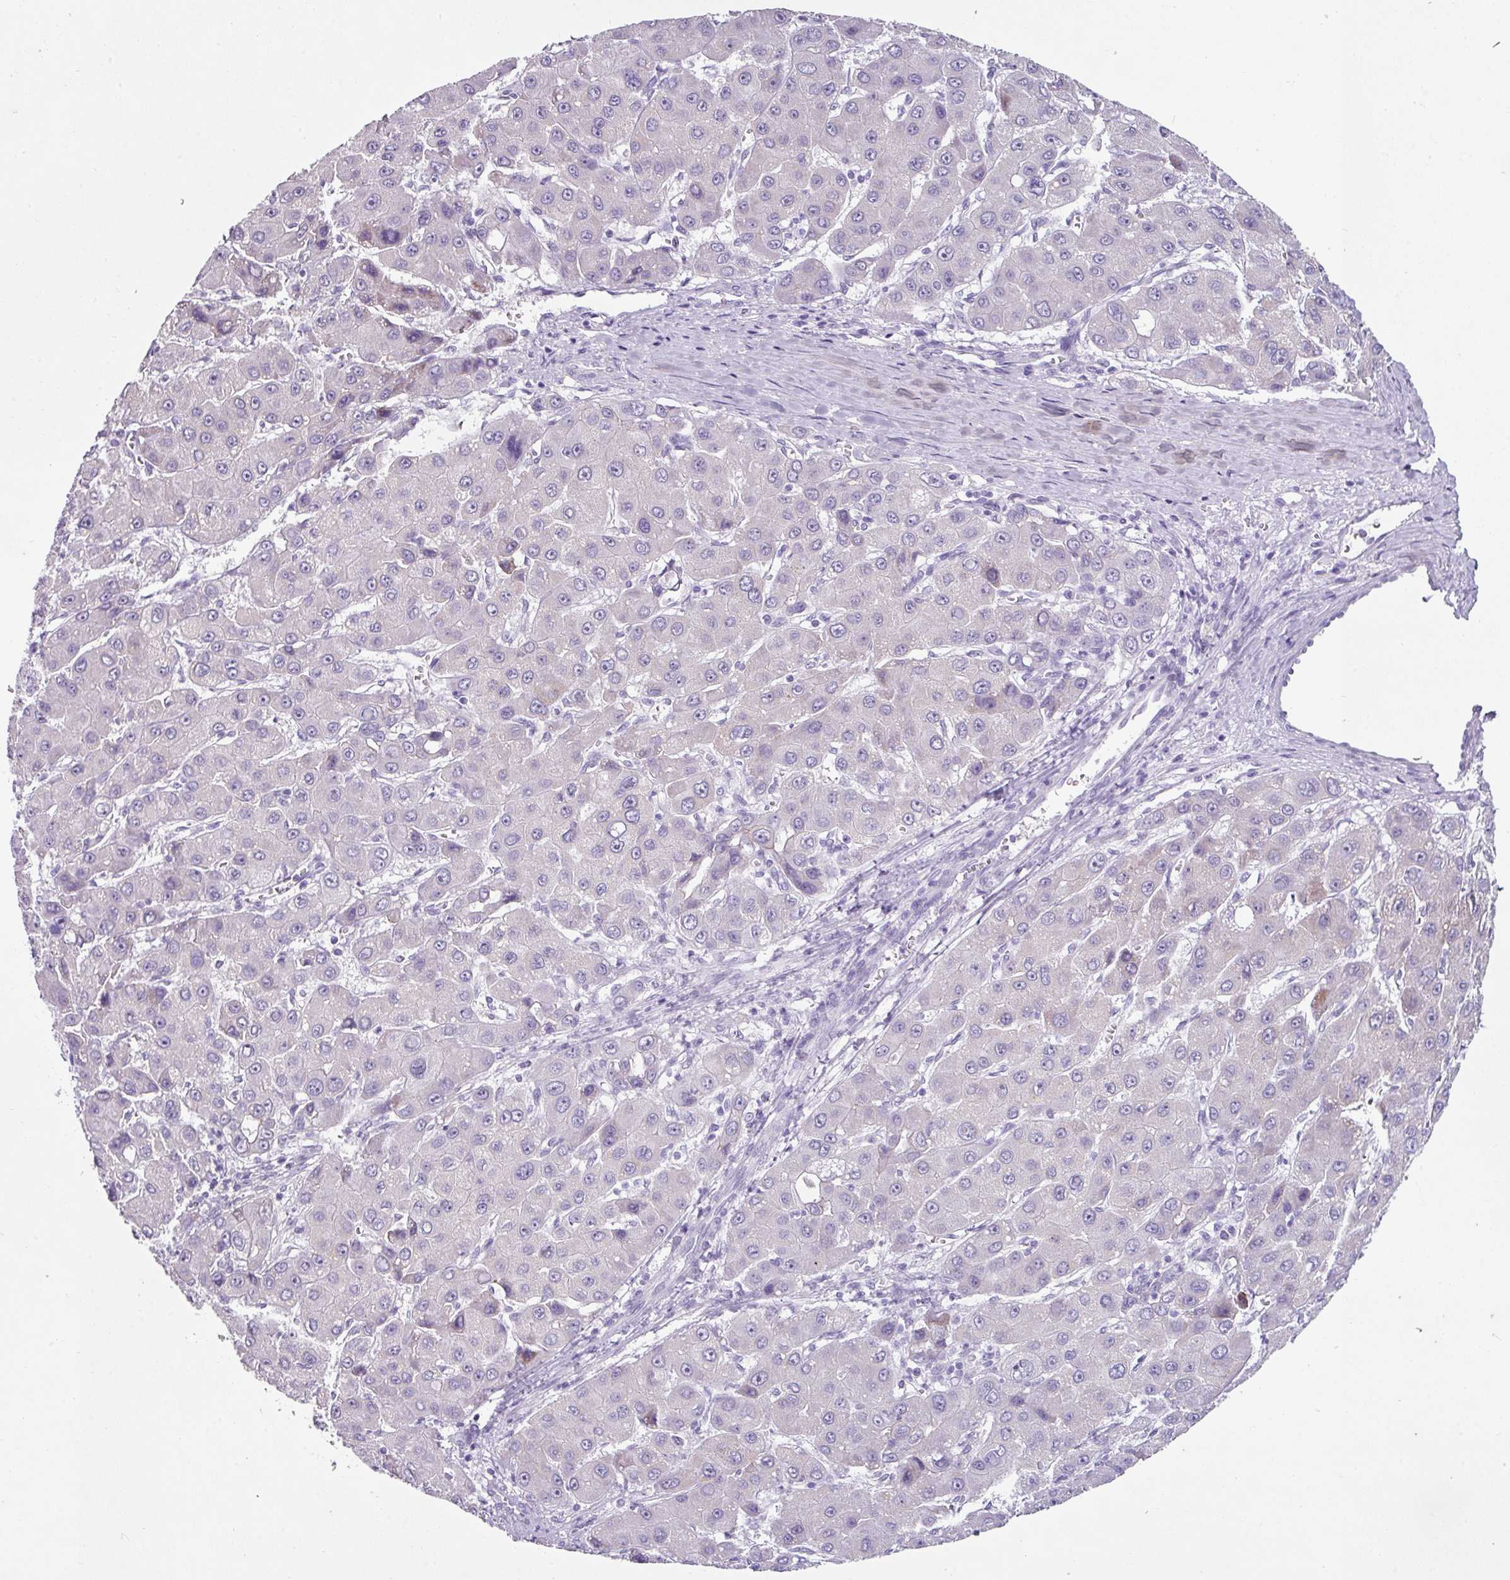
{"staining": {"intensity": "negative", "quantity": "none", "location": "none"}, "tissue": "liver cancer", "cell_type": "Tumor cells", "image_type": "cancer", "snomed": [{"axis": "morphology", "description": "Carcinoma, Hepatocellular, NOS"}, {"axis": "topography", "description": "Liver"}], "caption": "This is a micrograph of IHC staining of liver hepatocellular carcinoma, which shows no staining in tumor cells. Nuclei are stained in blue.", "gene": "TRA2A", "patient": {"sex": "male", "age": 55}}